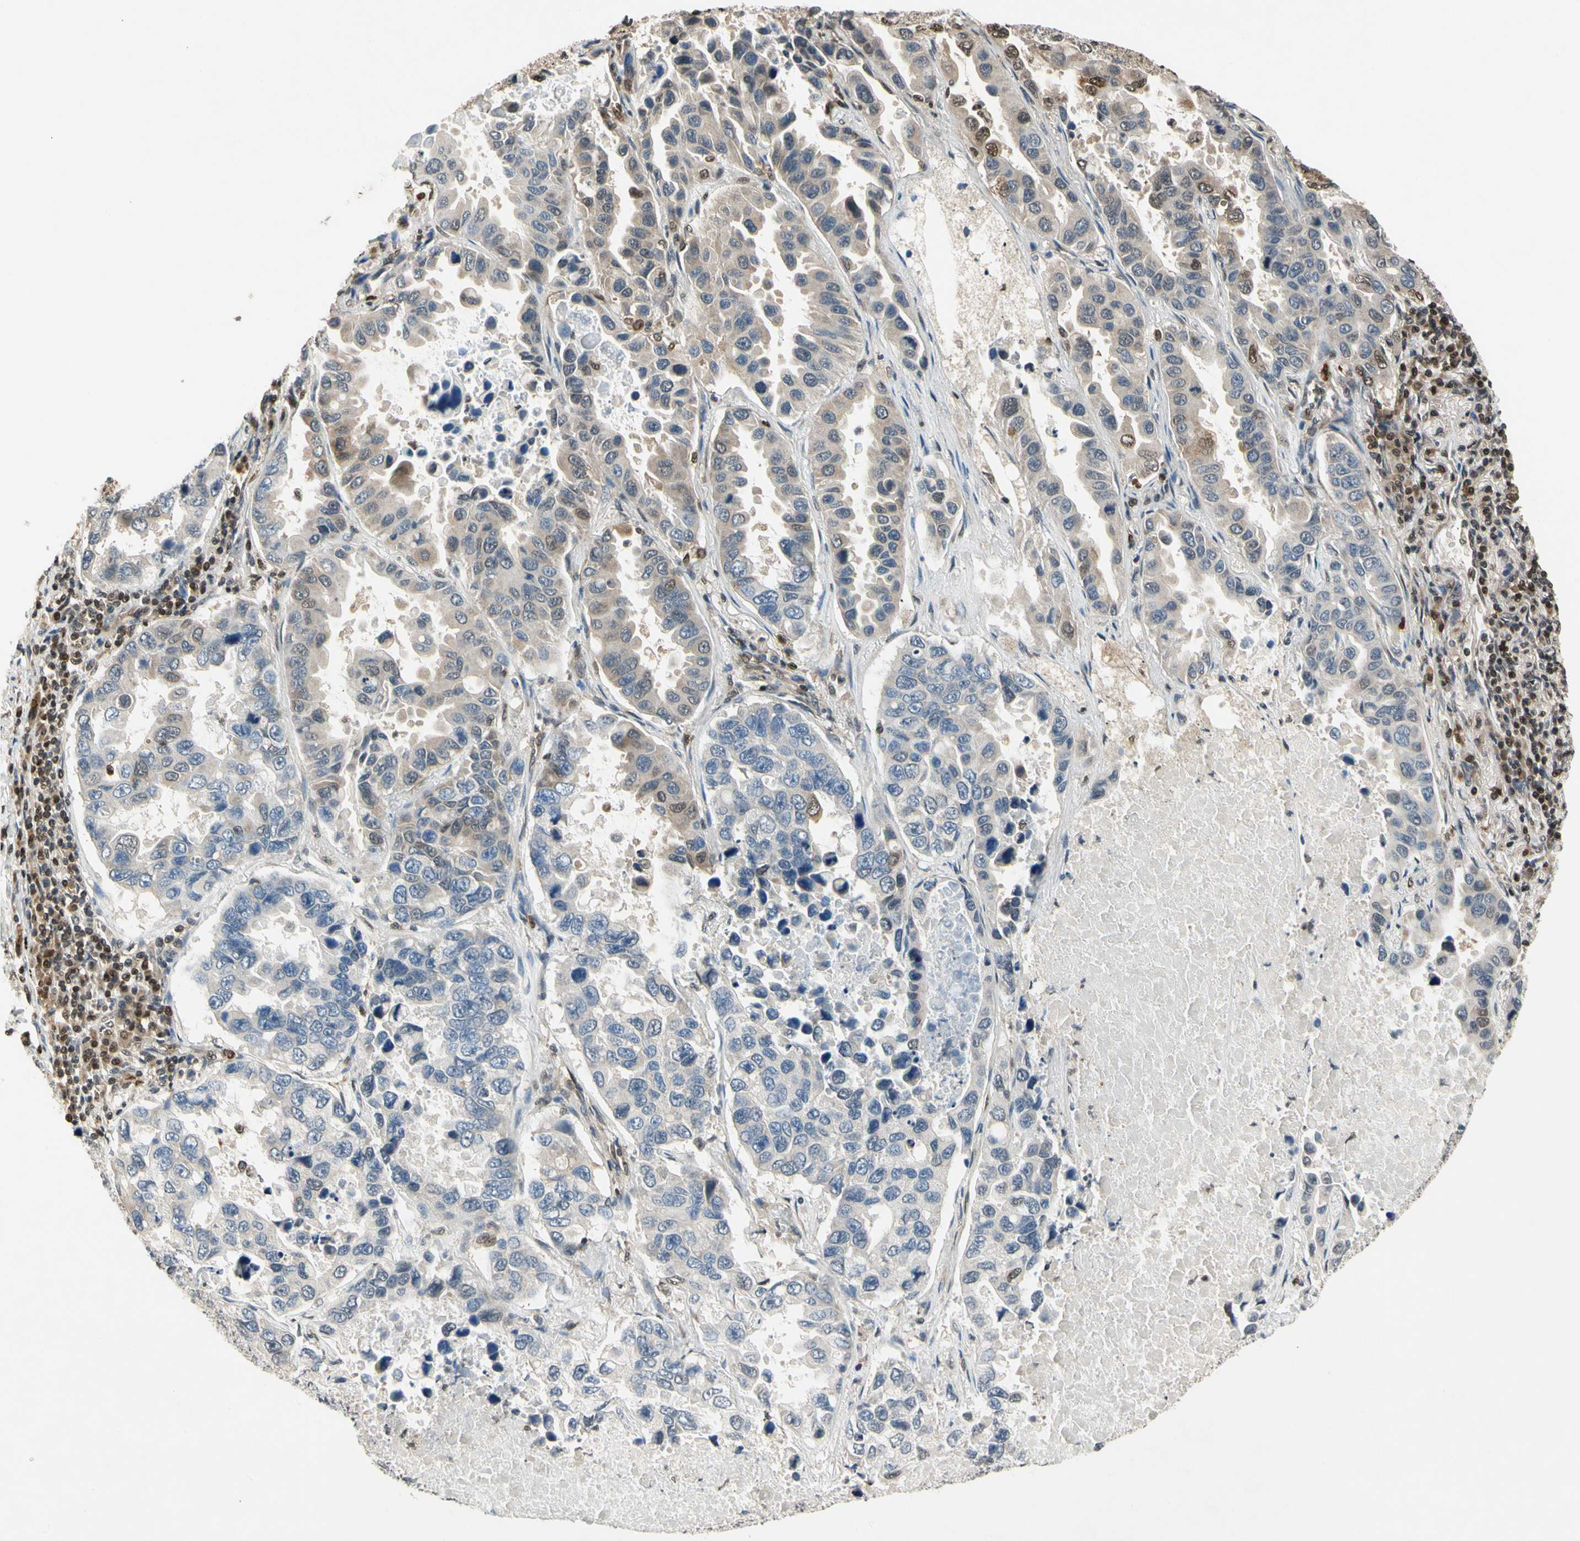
{"staining": {"intensity": "weak", "quantity": ">75%", "location": "cytoplasmic/membranous"}, "tissue": "lung cancer", "cell_type": "Tumor cells", "image_type": "cancer", "snomed": [{"axis": "morphology", "description": "Adenocarcinoma, NOS"}, {"axis": "topography", "description": "Lung"}], "caption": "Immunohistochemistry (DAB (3,3'-diaminobenzidine)) staining of human lung adenocarcinoma shows weak cytoplasmic/membranous protein staining in approximately >75% of tumor cells.", "gene": "GSR", "patient": {"sex": "male", "age": 64}}